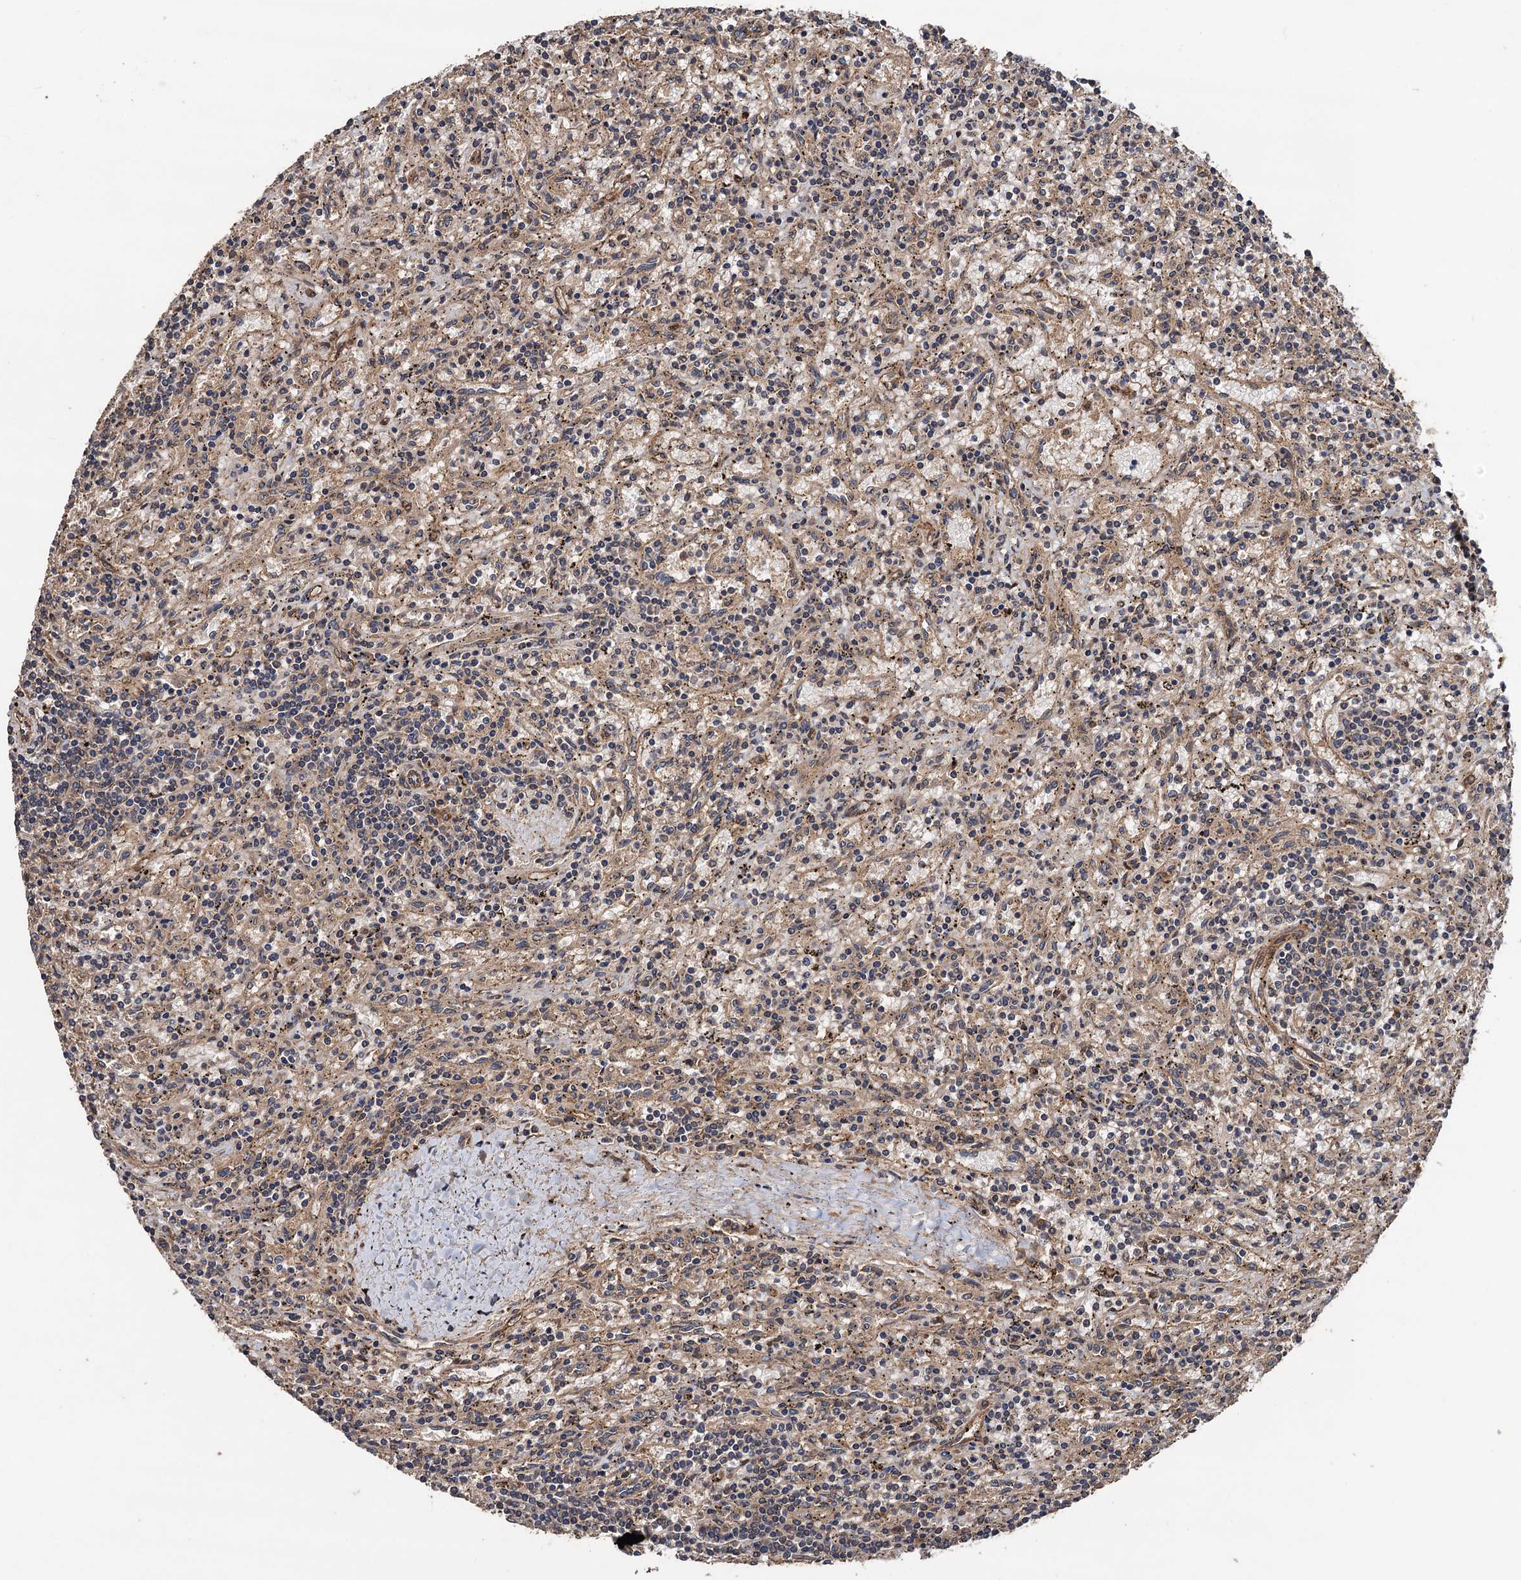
{"staining": {"intensity": "negative", "quantity": "none", "location": "none"}, "tissue": "lymphoma", "cell_type": "Tumor cells", "image_type": "cancer", "snomed": [{"axis": "morphology", "description": "Malignant lymphoma, non-Hodgkin's type, Low grade"}, {"axis": "topography", "description": "Spleen"}], "caption": "The histopathology image exhibits no staining of tumor cells in low-grade malignant lymphoma, non-Hodgkin's type.", "gene": "TMEM39B", "patient": {"sex": "male", "age": 76}}